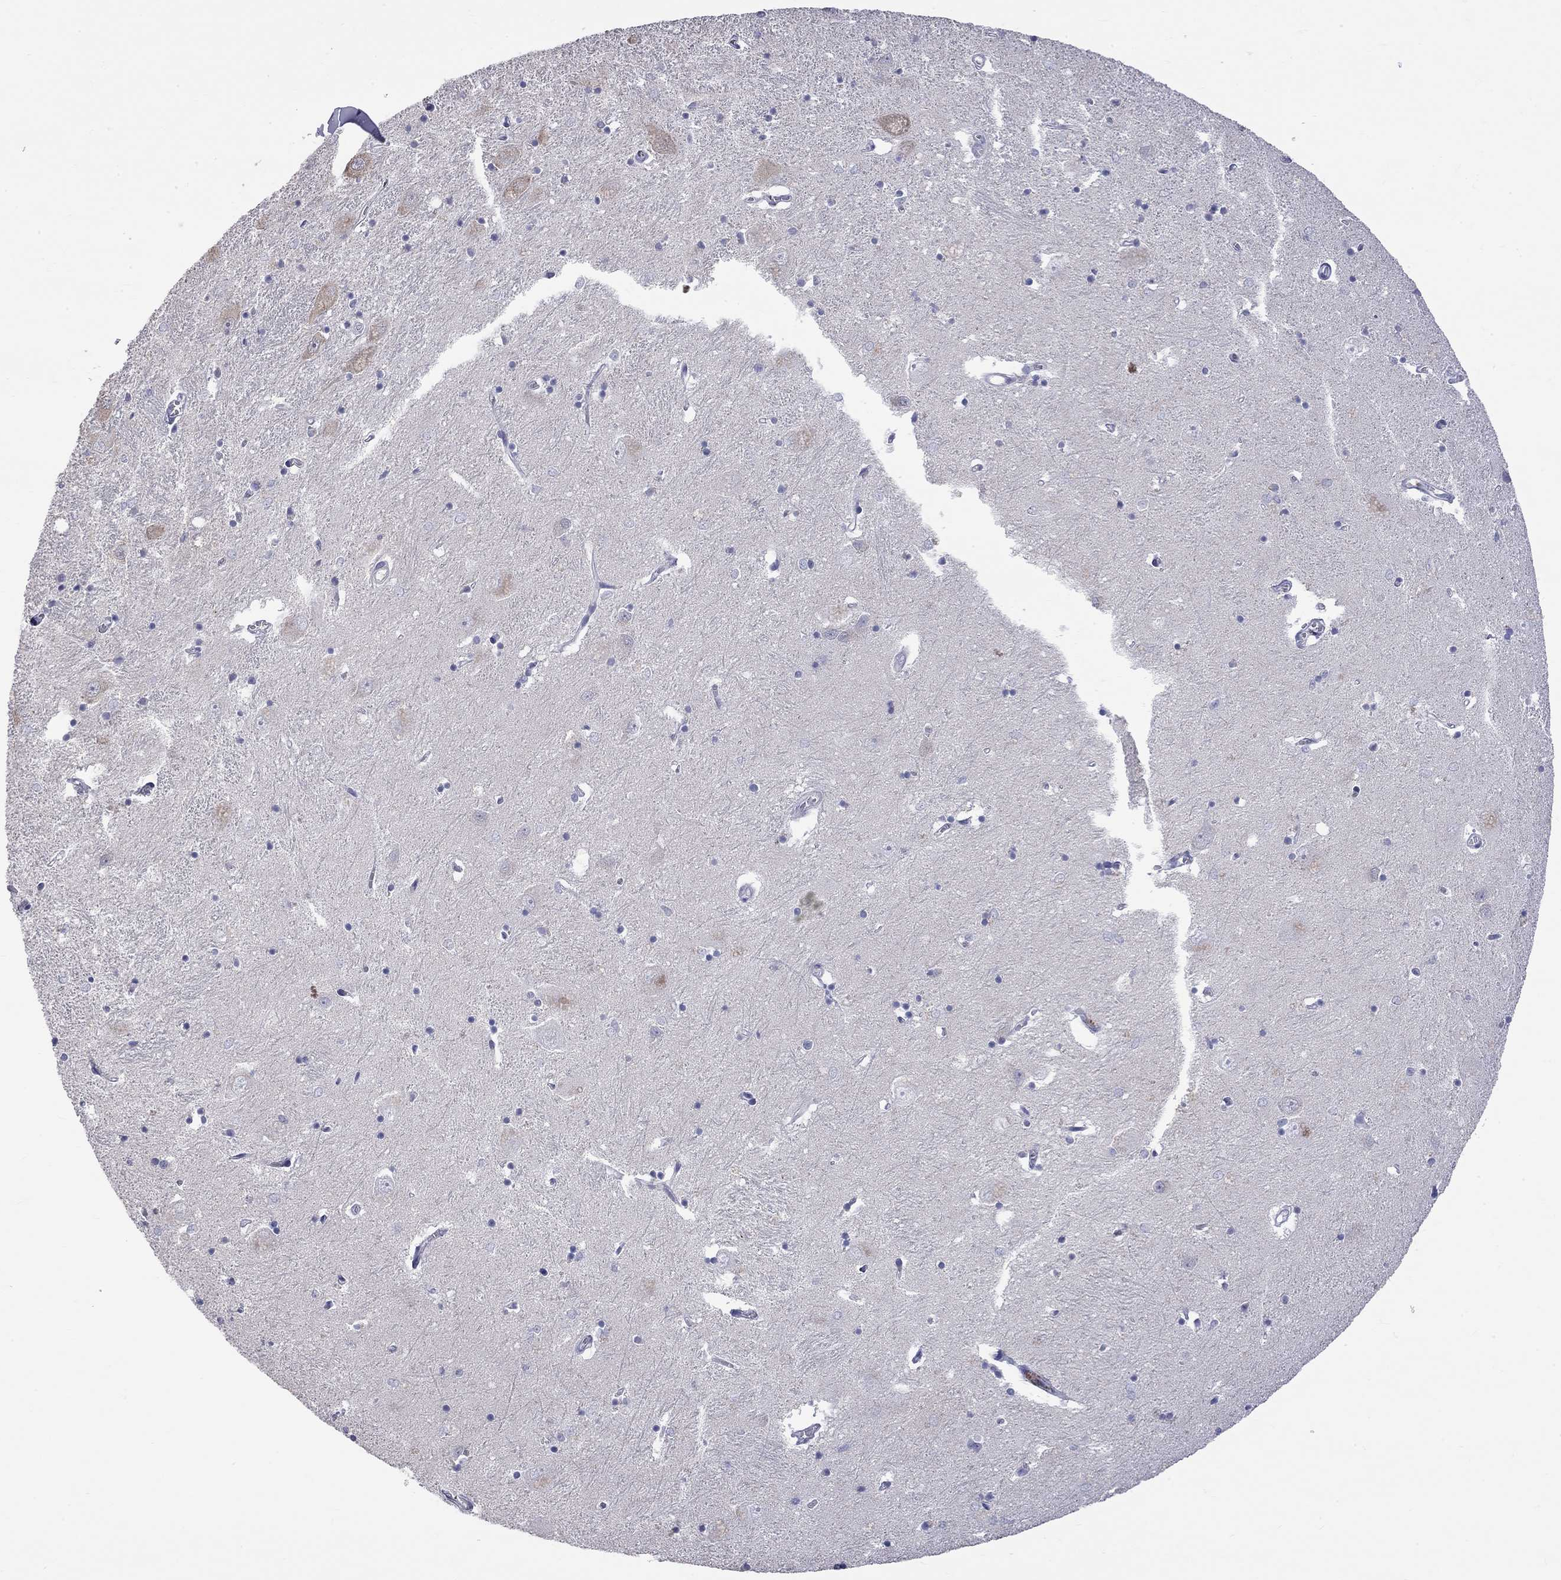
{"staining": {"intensity": "negative", "quantity": "none", "location": "none"}, "tissue": "caudate", "cell_type": "Glial cells", "image_type": "normal", "snomed": [{"axis": "morphology", "description": "Normal tissue, NOS"}, {"axis": "topography", "description": "Lateral ventricle wall"}], "caption": "This is a micrograph of immunohistochemistry staining of unremarkable caudate, which shows no staining in glial cells. Nuclei are stained in blue.", "gene": "OPRK1", "patient": {"sex": "male", "age": 54}}